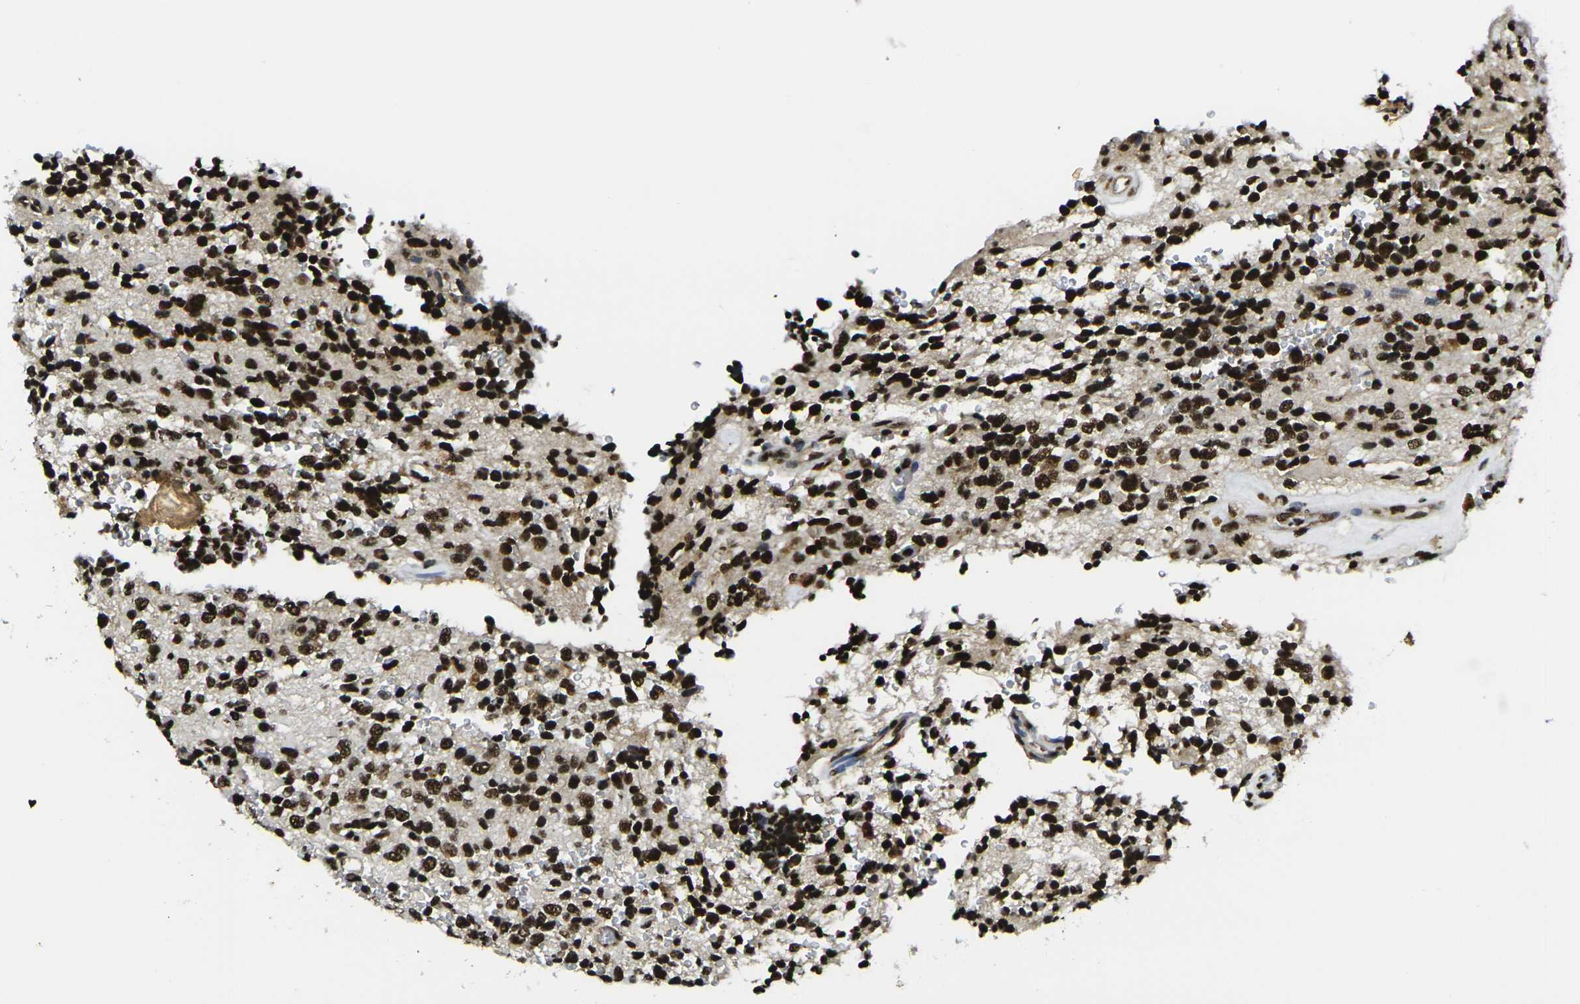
{"staining": {"intensity": "strong", "quantity": ">75%", "location": "nuclear"}, "tissue": "glioma", "cell_type": "Tumor cells", "image_type": "cancer", "snomed": [{"axis": "morphology", "description": "Glioma, malignant, High grade"}, {"axis": "topography", "description": "pancreas cauda"}], "caption": "Immunohistochemical staining of human glioma reveals strong nuclear protein expression in about >75% of tumor cells.", "gene": "SMARCC1", "patient": {"sex": "male", "age": 60}}